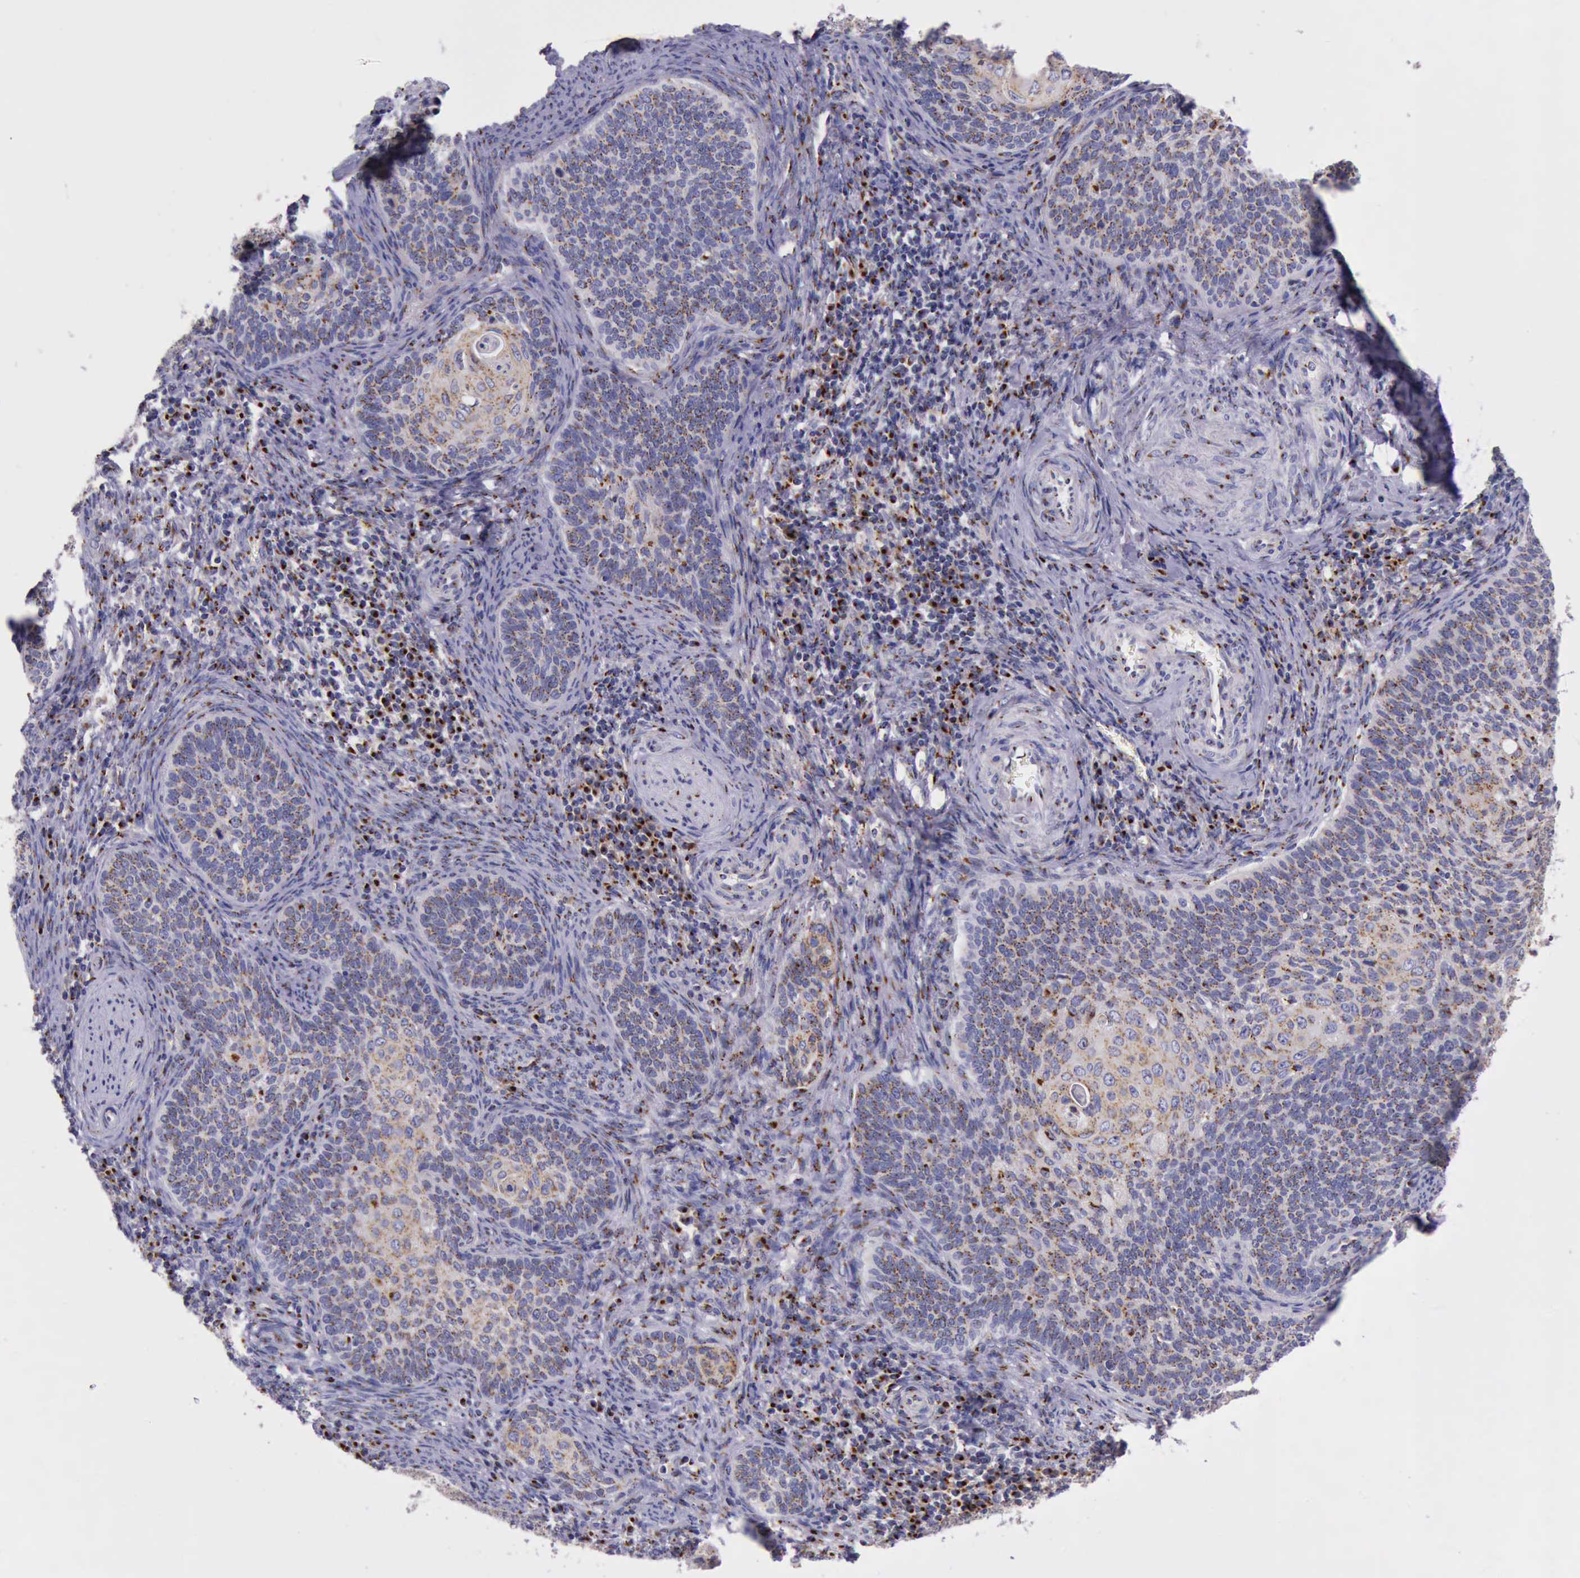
{"staining": {"intensity": "strong", "quantity": ">75%", "location": "cytoplasmic/membranous"}, "tissue": "cervical cancer", "cell_type": "Tumor cells", "image_type": "cancer", "snomed": [{"axis": "morphology", "description": "Squamous cell carcinoma, NOS"}, {"axis": "topography", "description": "Cervix"}], "caption": "Immunohistochemical staining of human cervical cancer exhibits high levels of strong cytoplasmic/membranous protein staining in about >75% of tumor cells.", "gene": "GOLGA5", "patient": {"sex": "female", "age": 33}}